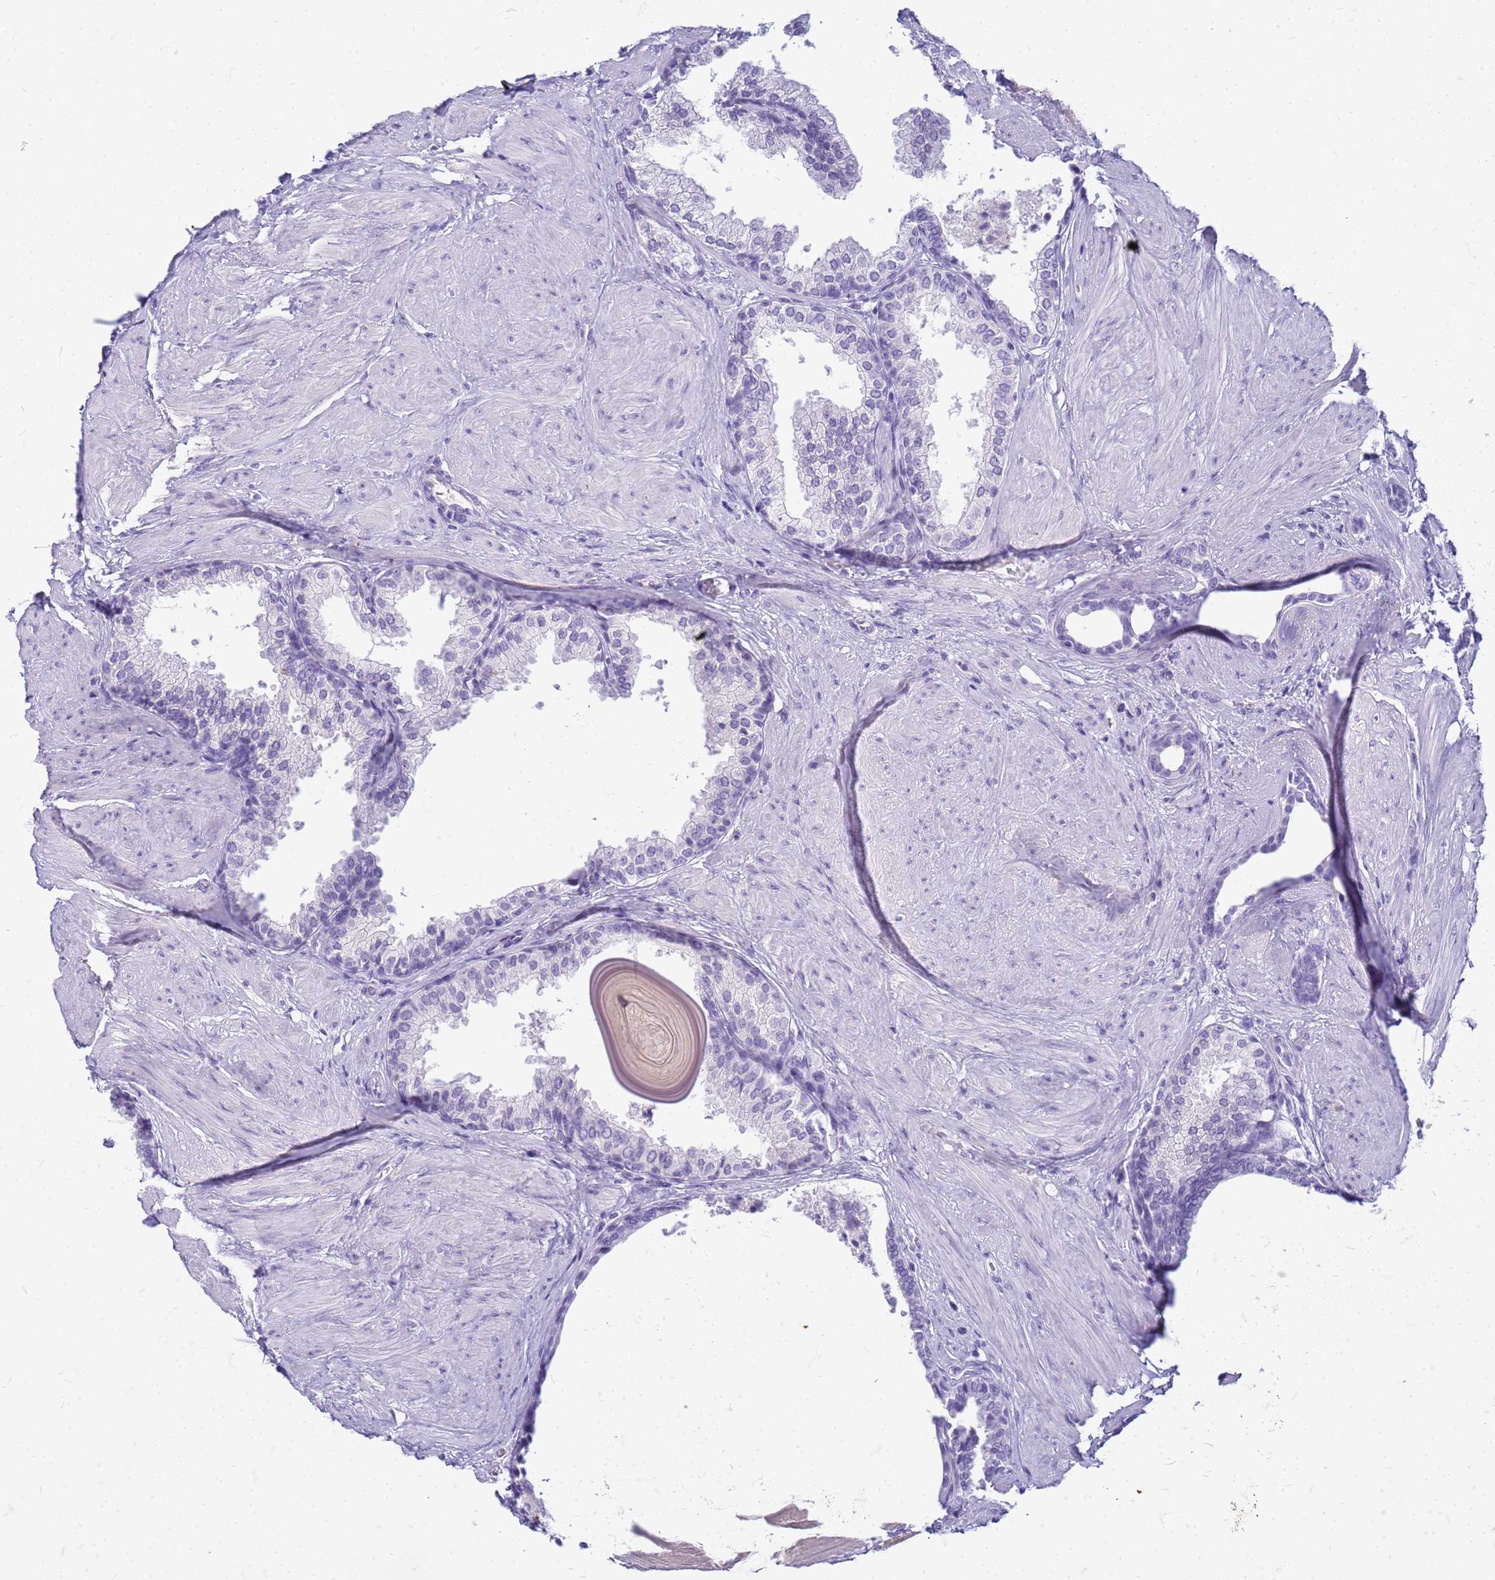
{"staining": {"intensity": "negative", "quantity": "none", "location": "none"}, "tissue": "prostate", "cell_type": "Glandular cells", "image_type": "normal", "snomed": [{"axis": "morphology", "description": "Normal tissue, NOS"}, {"axis": "topography", "description": "Prostate"}], "caption": "Glandular cells show no significant protein positivity in unremarkable prostate. The staining was performed using DAB (3,3'-diaminobenzidine) to visualize the protein expression in brown, while the nuclei were stained in blue with hematoxylin (Magnification: 20x).", "gene": "CFAP100", "patient": {"sex": "male", "age": 48}}